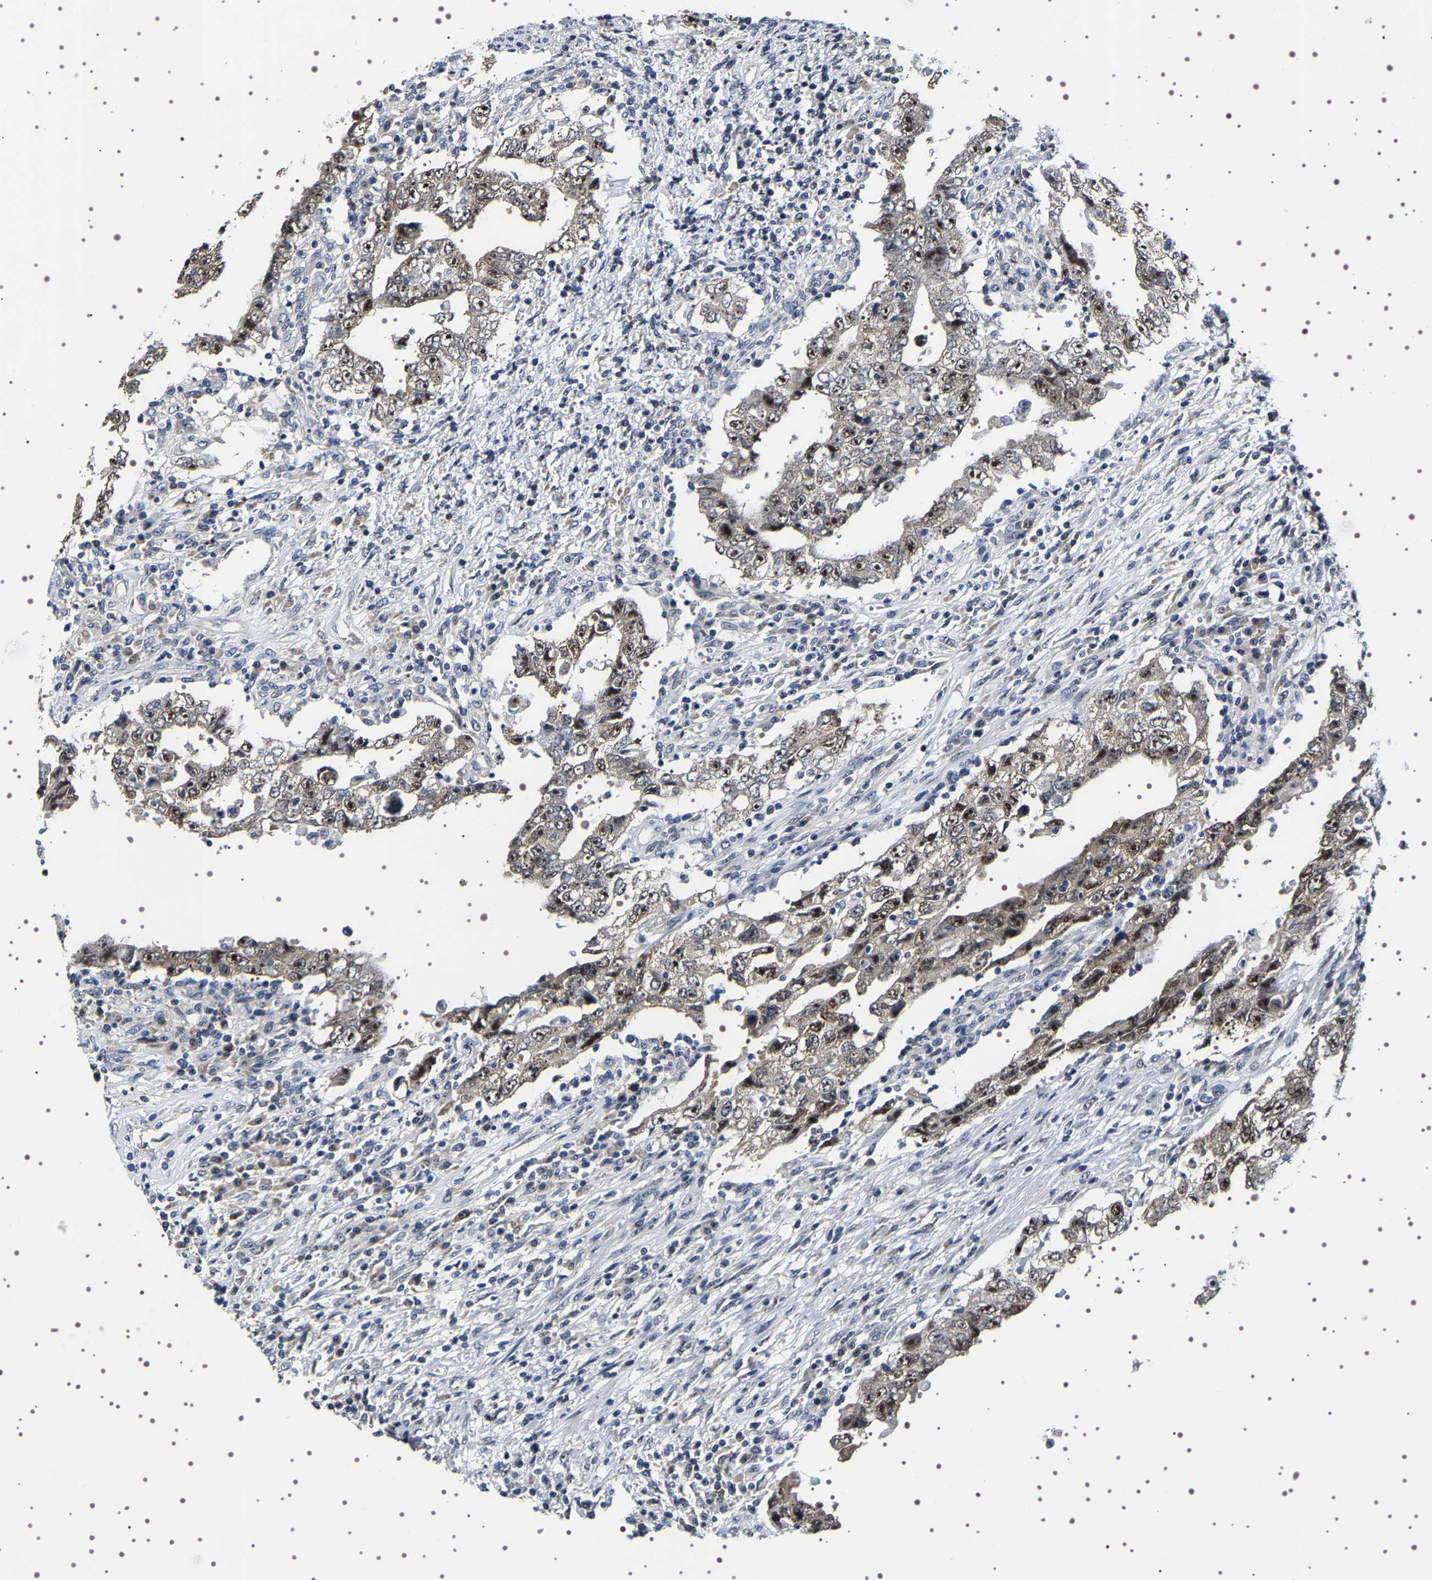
{"staining": {"intensity": "moderate", "quantity": "25%-75%", "location": "nuclear"}, "tissue": "testis cancer", "cell_type": "Tumor cells", "image_type": "cancer", "snomed": [{"axis": "morphology", "description": "Carcinoma, Embryonal, NOS"}, {"axis": "topography", "description": "Testis"}], "caption": "This image reveals IHC staining of testis cancer, with medium moderate nuclear positivity in approximately 25%-75% of tumor cells.", "gene": "GNL3", "patient": {"sex": "male", "age": 26}}